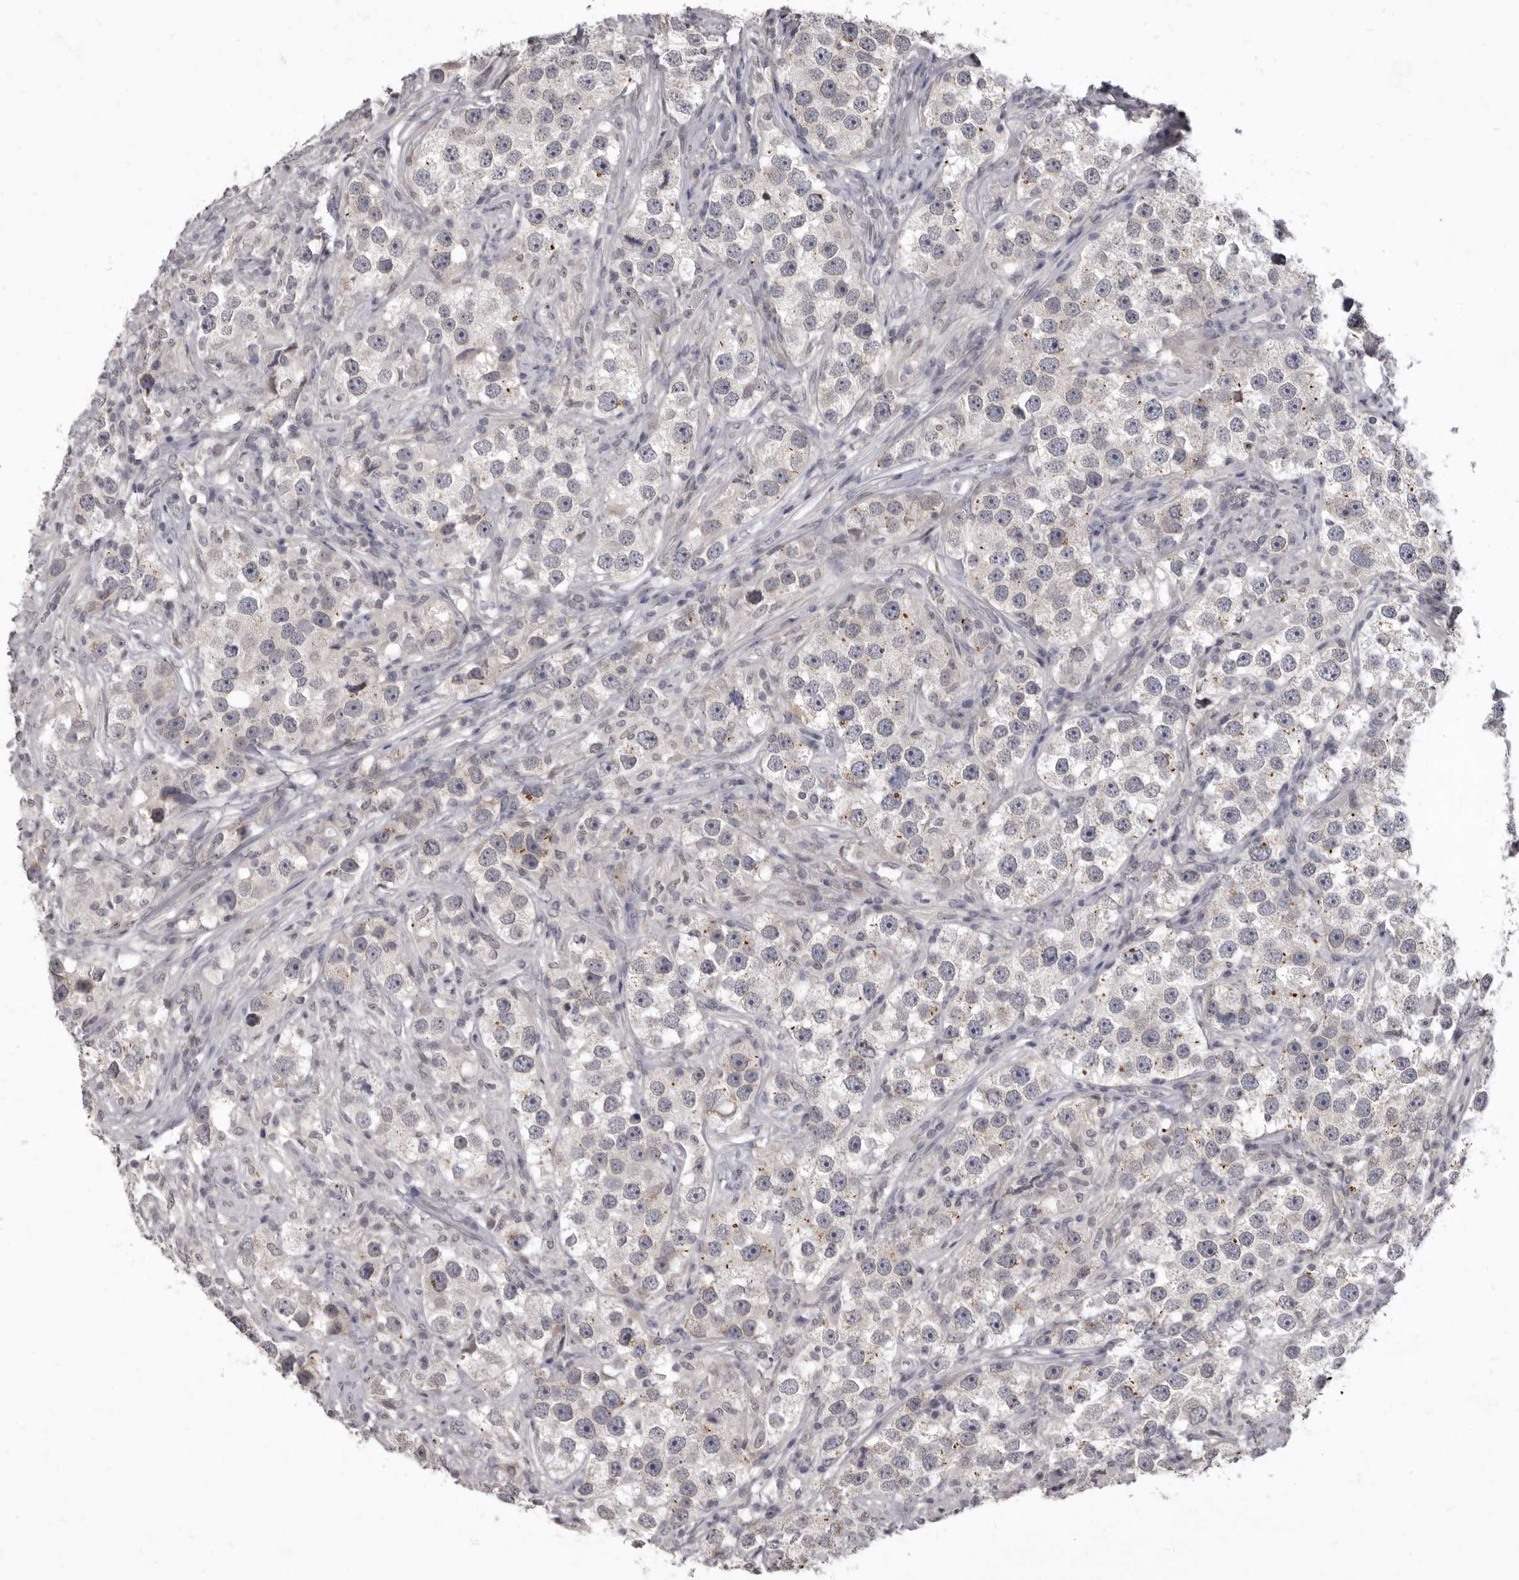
{"staining": {"intensity": "negative", "quantity": "none", "location": "none"}, "tissue": "testis cancer", "cell_type": "Tumor cells", "image_type": "cancer", "snomed": [{"axis": "morphology", "description": "Seminoma, NOS"}, {"axis": "topography", "description": "Testis"}], "caption": "Immunohistochemistry (IHC) of testis seminoma displays no staining in tumor cells.", "gene": "SULT1E1", "patient": {"sex": "male", "age": 49}}